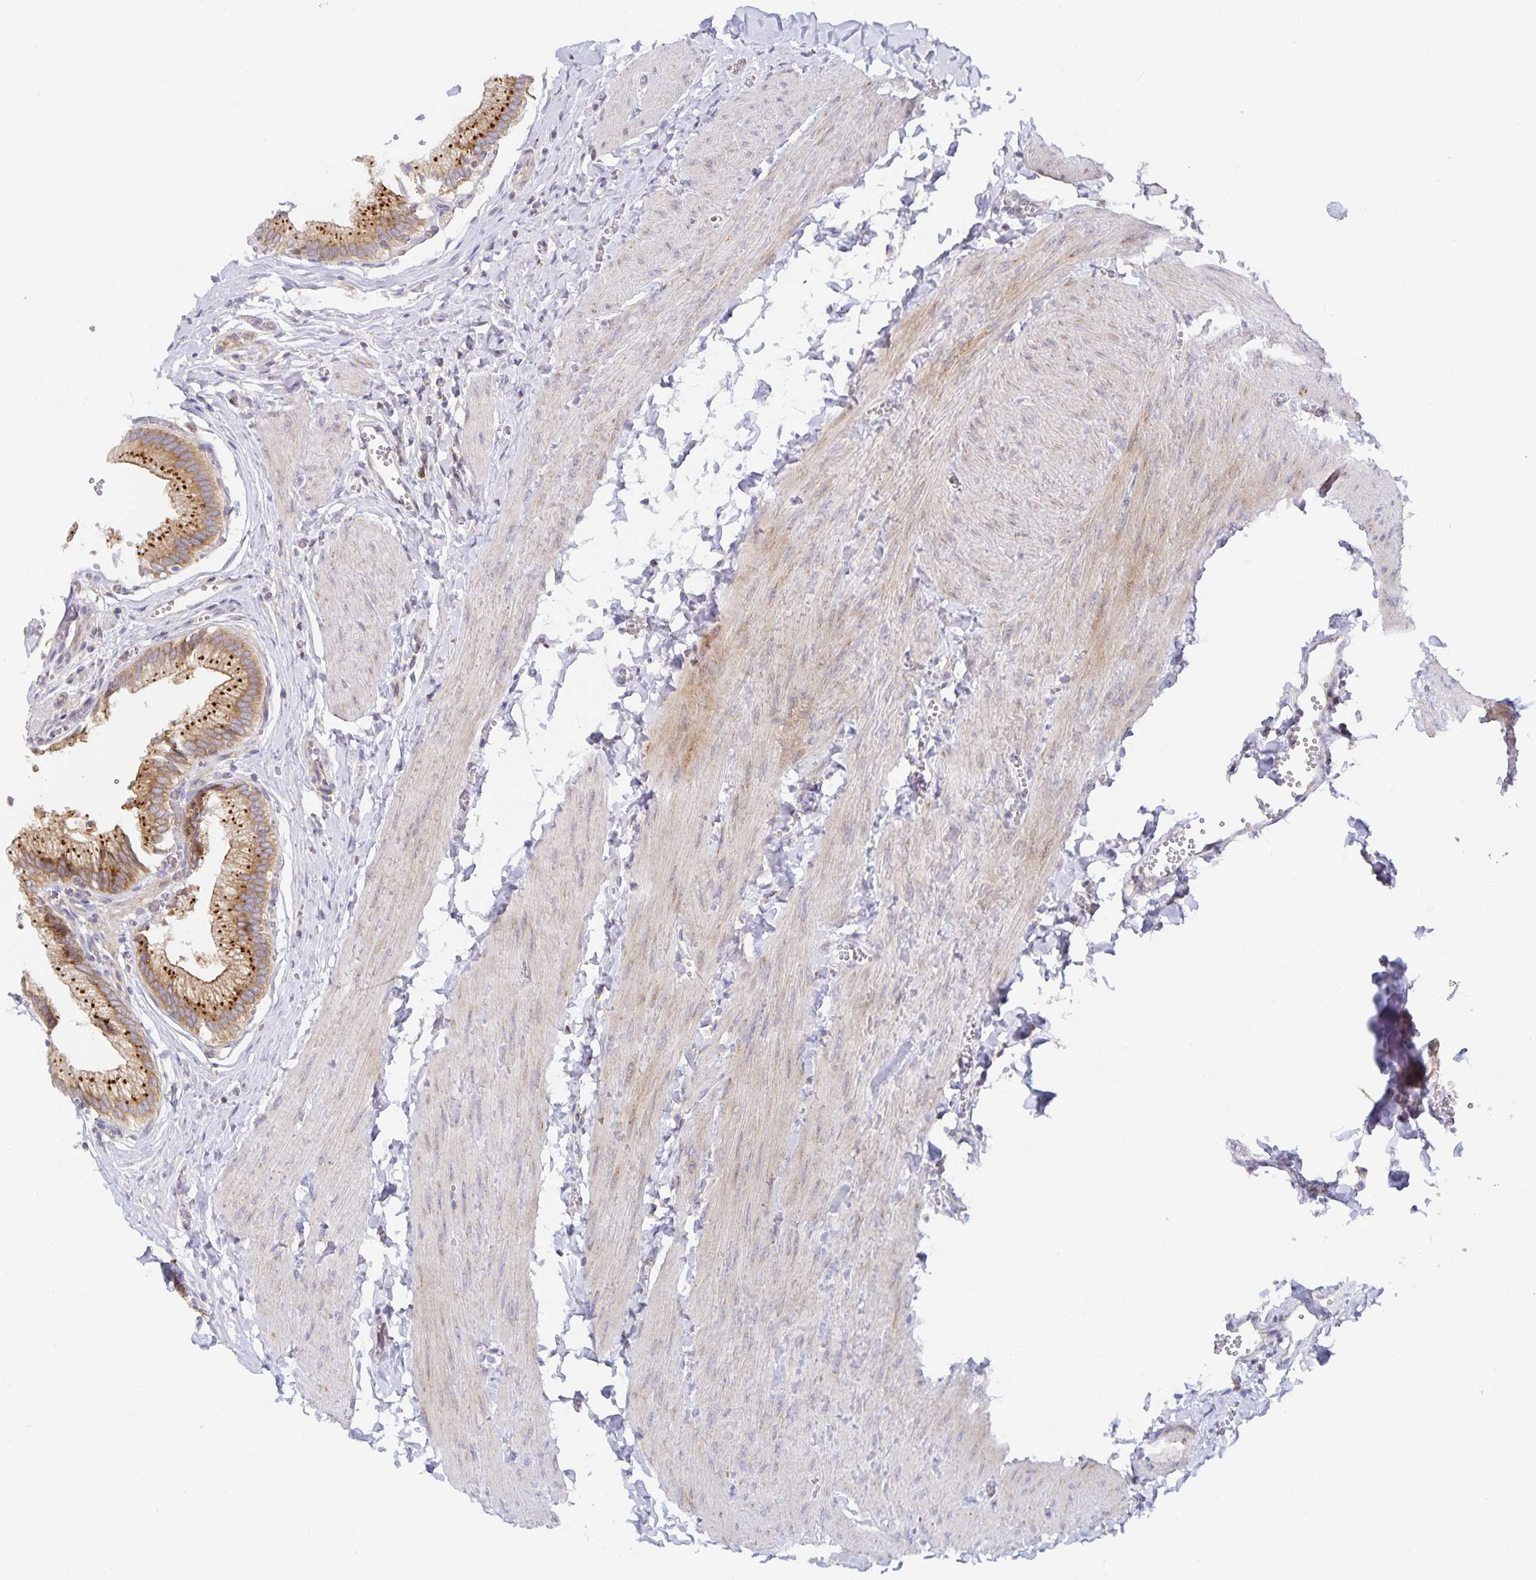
{"staining": {"intensity": "strong", "quantity": ">75%", "location": "cytoplasmic/membranous"}, "tissue": "gallbladder", "cell_type": "Glandular cells", "image_type": "normal", "snomed": [{"axis": "morphology", "description": "Normal tissue, NOS"}, {"axis": "topography", "description": "Gallbladder"}, {"axis": "topography", "description": "Peripheral nerve tissue"}], "caption": "This histopathology image exhibits immunohistochemistry (IHC) staining of normal gallbladder, with high strong cytoplasmic/membranous positivity in about >75% of glandular cells.", "gene": "NOMO1", "patient": {"sex": "male", "age": 17}}